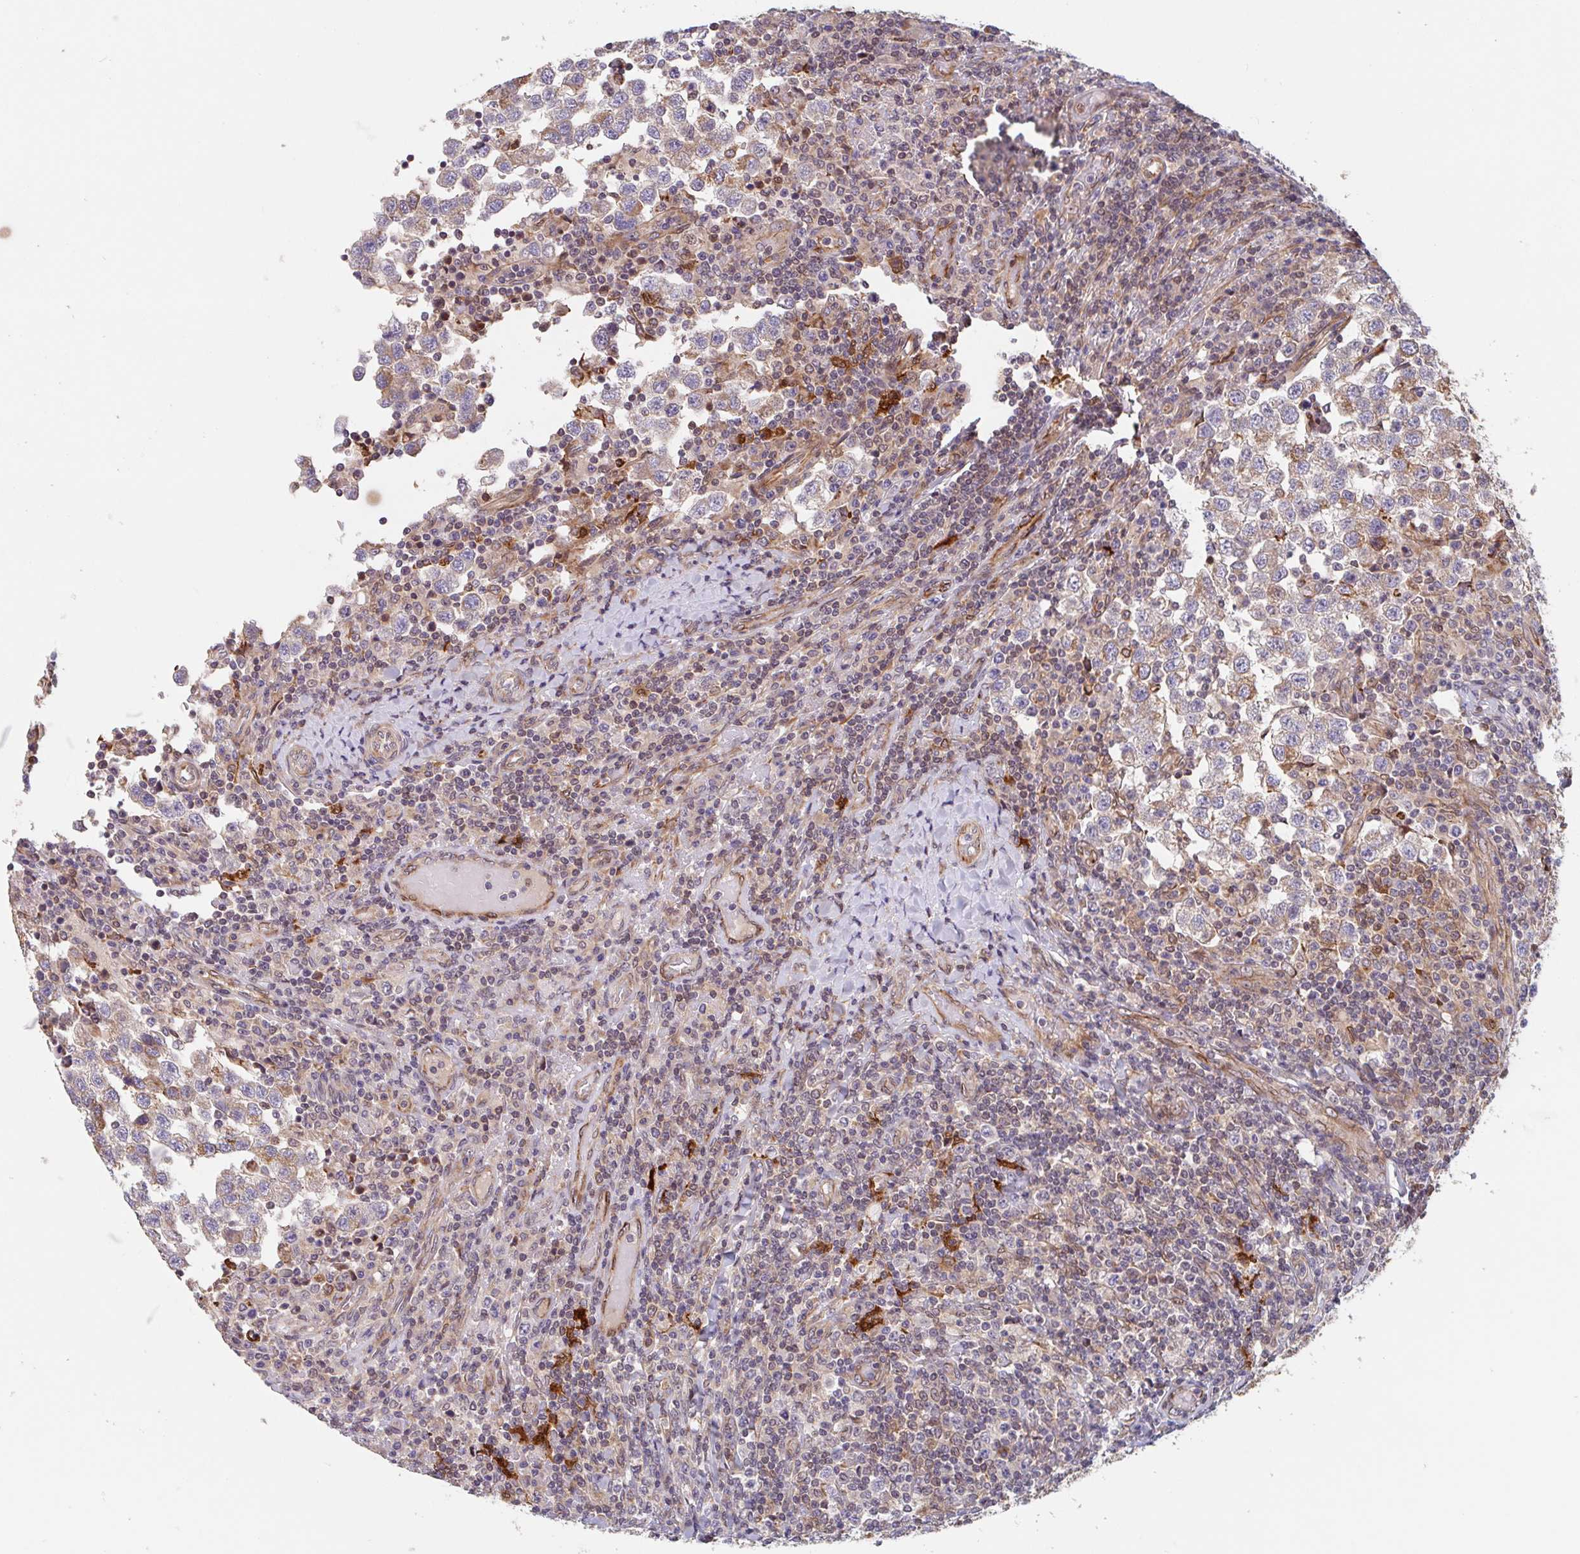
{"staining": {"intensity": "moderate", "quantity": "25%-75%", "location": "cytoplasmic/membranous"}, "tissue": "testis cancer", "cell_type": "Tumor cells", "image_type": "cancer", "snomed": [{"axis": "morphology", "description": "Seminoma, NOS"}, {"axis": "topography", "description": "Testis"}], "caption": "Testis cancer (seminoma) tissue shows moderate cytoplasmic/membranous expression in approximately 25%-75% of tumor cells, visualized by immunohistochemistry. The staining was performed using DAB to visualize the protein expression in brown, while the nuclei were stained in blue with hematoxylin (Magnification: 20x).", "gene": "NUB1", "patient": {"sex": "male", "age": 34}}